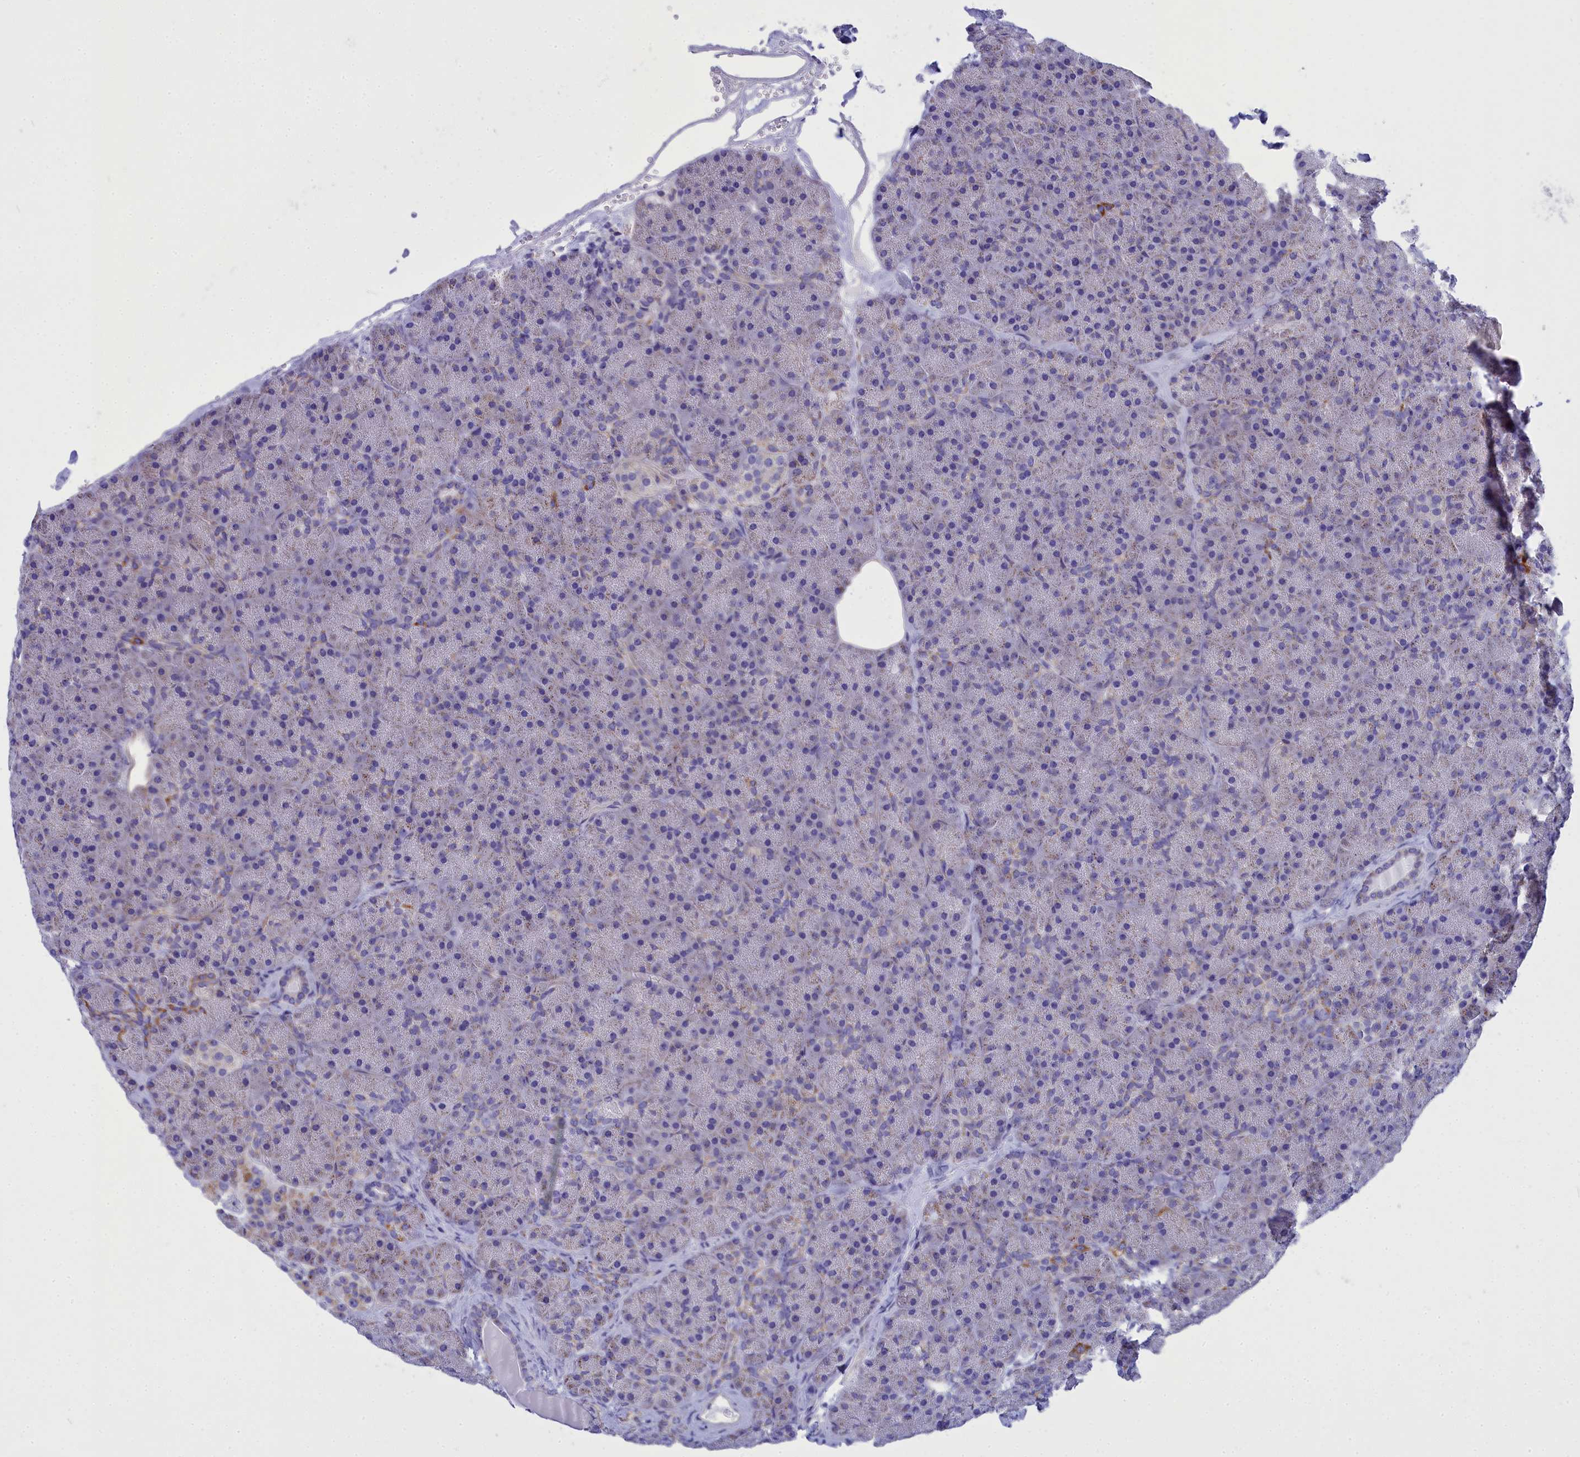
{"staining": {"intensity": "strong", "quantity": "<25%", "location": "cytoplasmic/membranous"}, "tissue": "pancreas", "cell_type": "Exocrine glandular cells", "image_type": "normal", "snomed": [{"axis": "morphology", "description": "Normal tissue, NOS"}, {"axis": "topography", "description": "Pancreas"}], "caption": "IHC micrograph of normal human pancreas stained for a protein (brown), which exhibits medium levels of strong cytoplasmic/membranous expression in about <25% of exocrine glandular cells.", "gene": "CCRL2", "patient": {"sex": "male", "age": 36}}